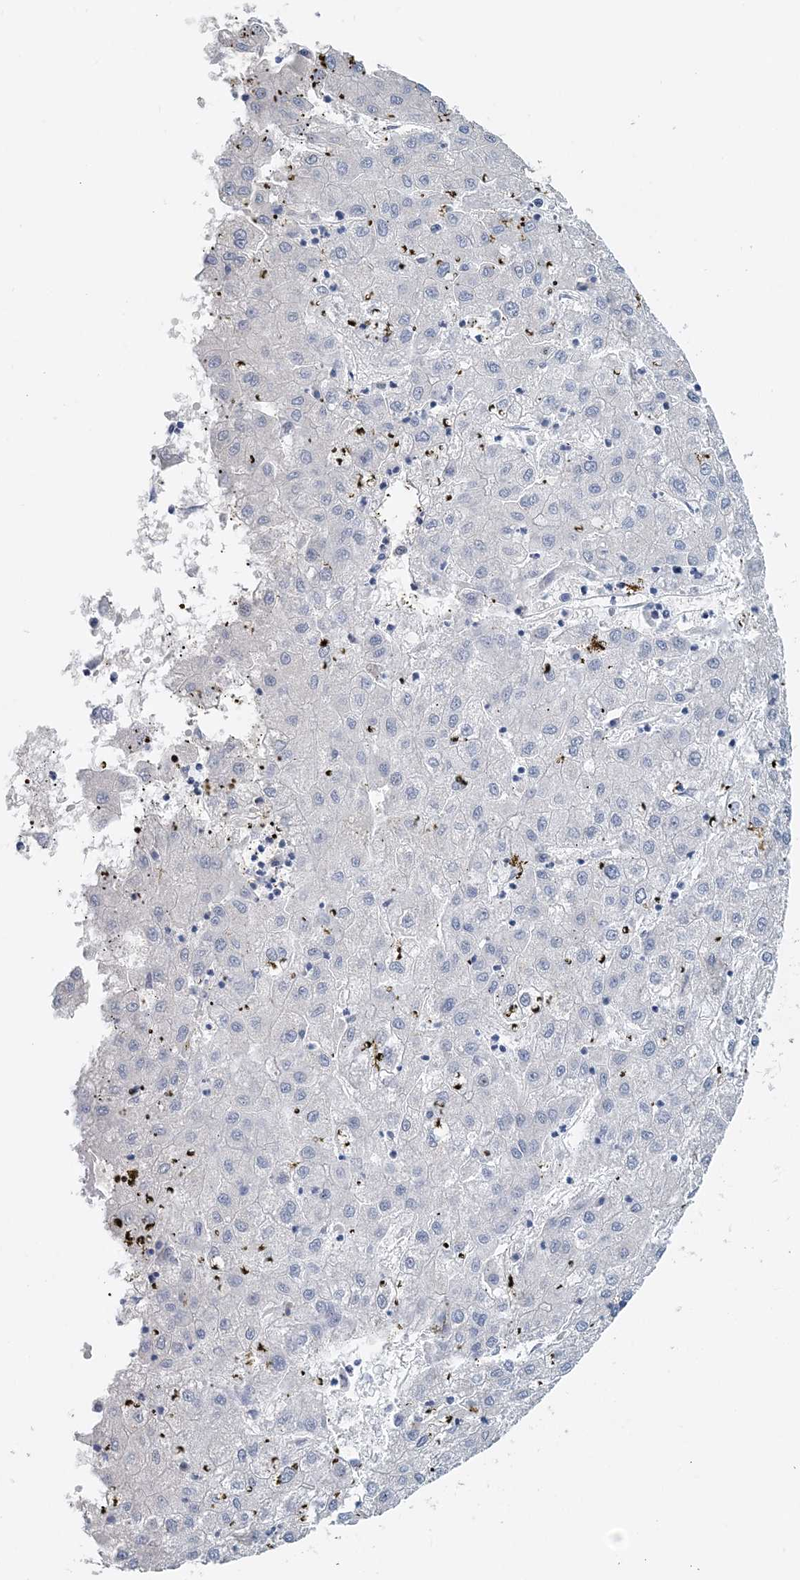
{"staining": {"intensity": "negative", "quantity": "none", "location": "none"}, "tissue": "liver cancer", "cell_type": "Tumor cells", "image_type": "cancer", "snomed": [{"axis": "morphology", "description": "Carcinoma, Hepatocellular, NOS"}, {"axis": "topography", "description": "Liver"}], "caption": "This is a image of IHC staining of hepatocellular carcinoma (liver), which shows no expression in tumor cells.", "gene": "PFN2", "patient": {"sex": "male", "age": 72}}